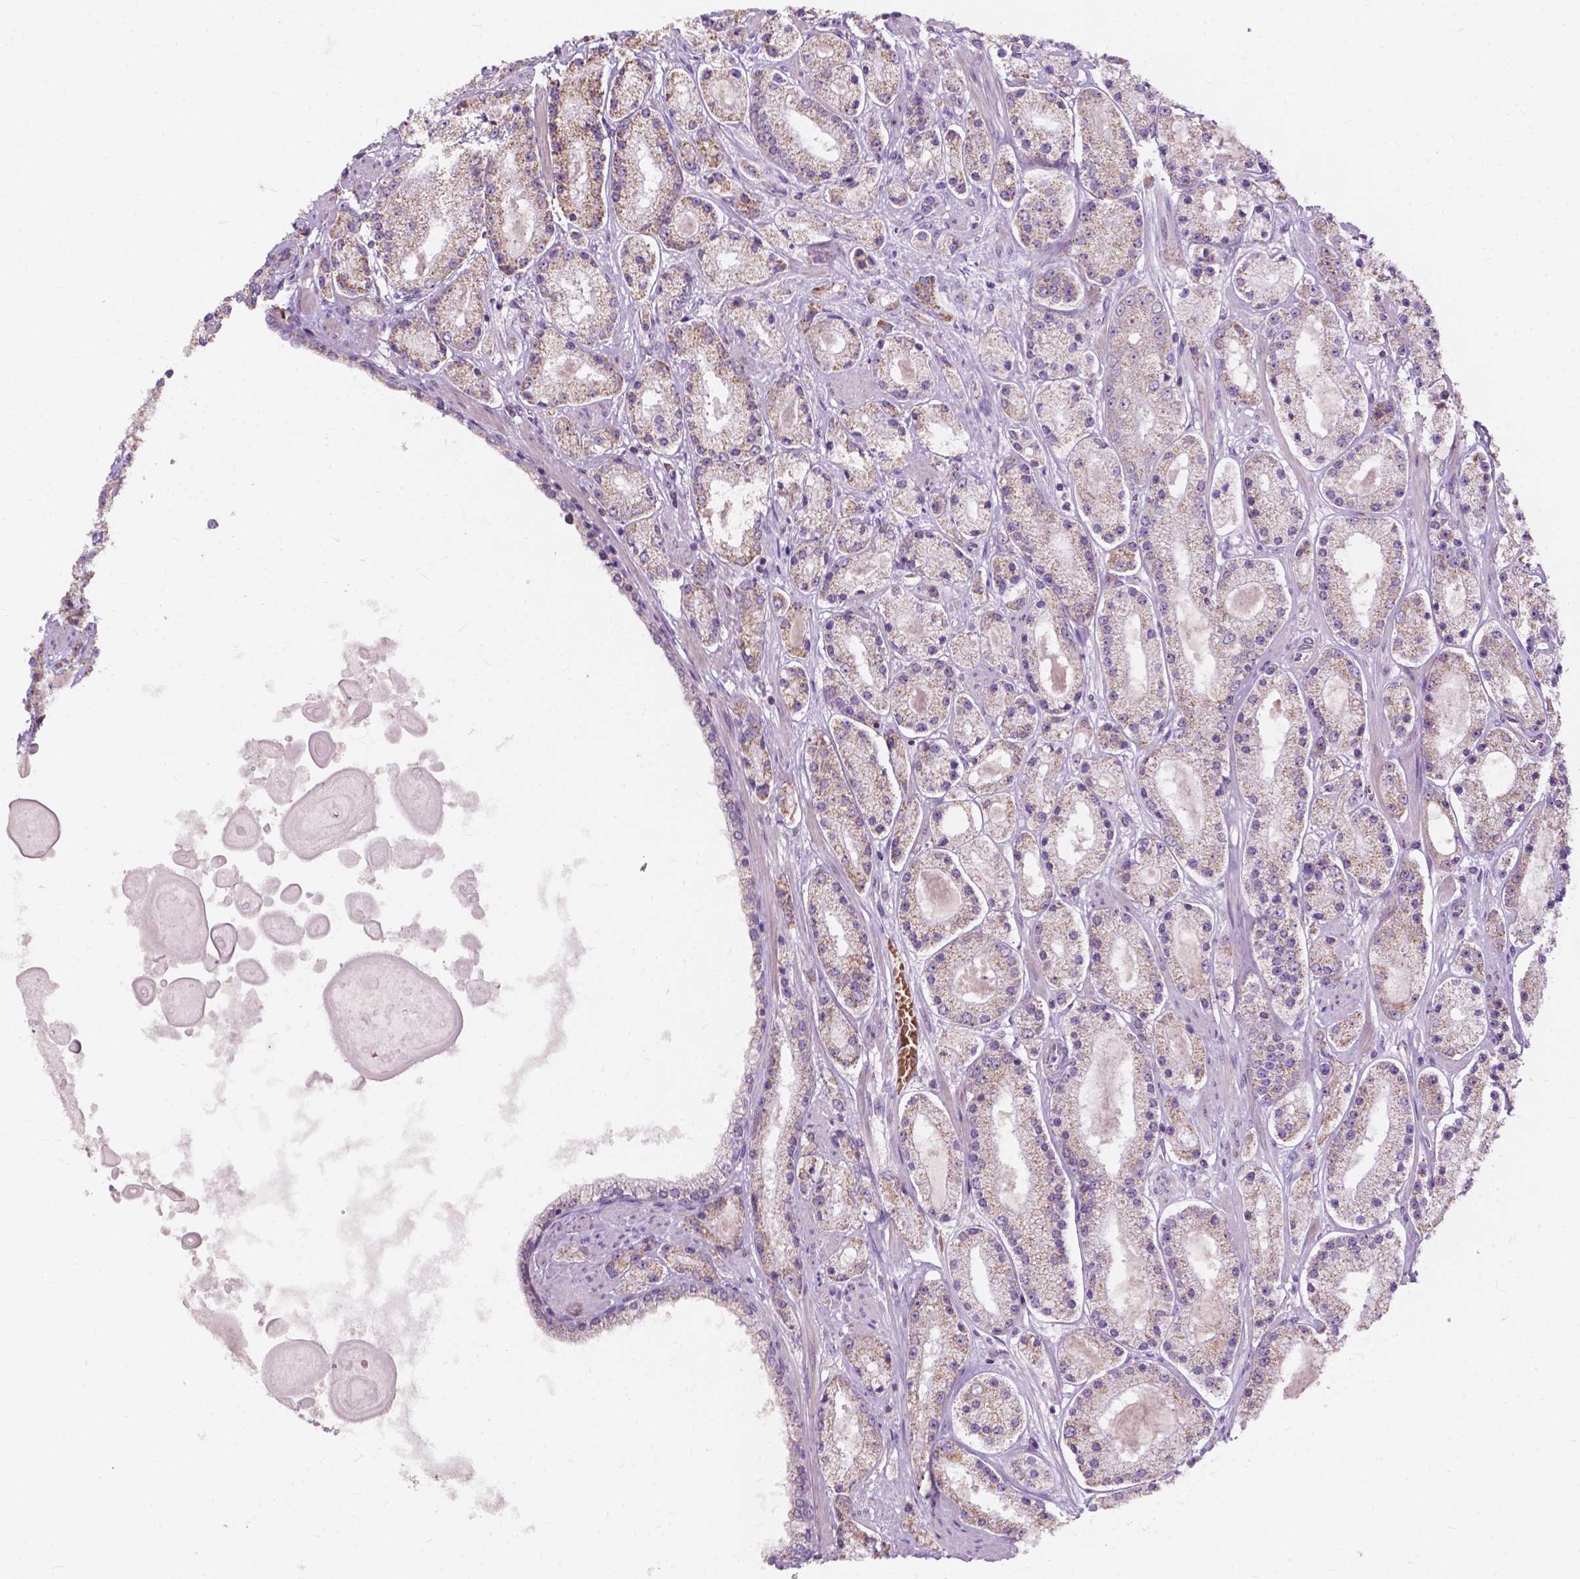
{"staining": {"intensity": "weak", "quantity": "25%-75%", "location": "cytoplasmic/membranous"}, "tissue": "prostate cancer", "cell_type": "Tumor cells", "image_type": "cancer", "snomed": [{"axis": "morphology", "description": "Adenocarcinoma, High grade"}, {"axis": "topography", "description": "Prostate"}], "caption": "A photomicrograph showing weak cytoplasmic/membranous positivity in about 25%-75% of tumor cells in prostate cancer (high-grade adenocarcinoma), as visualized by brown immunohistochemical staining.", "gene": "NDUFS1", "patient": {"sex": "male", "age": 67}}